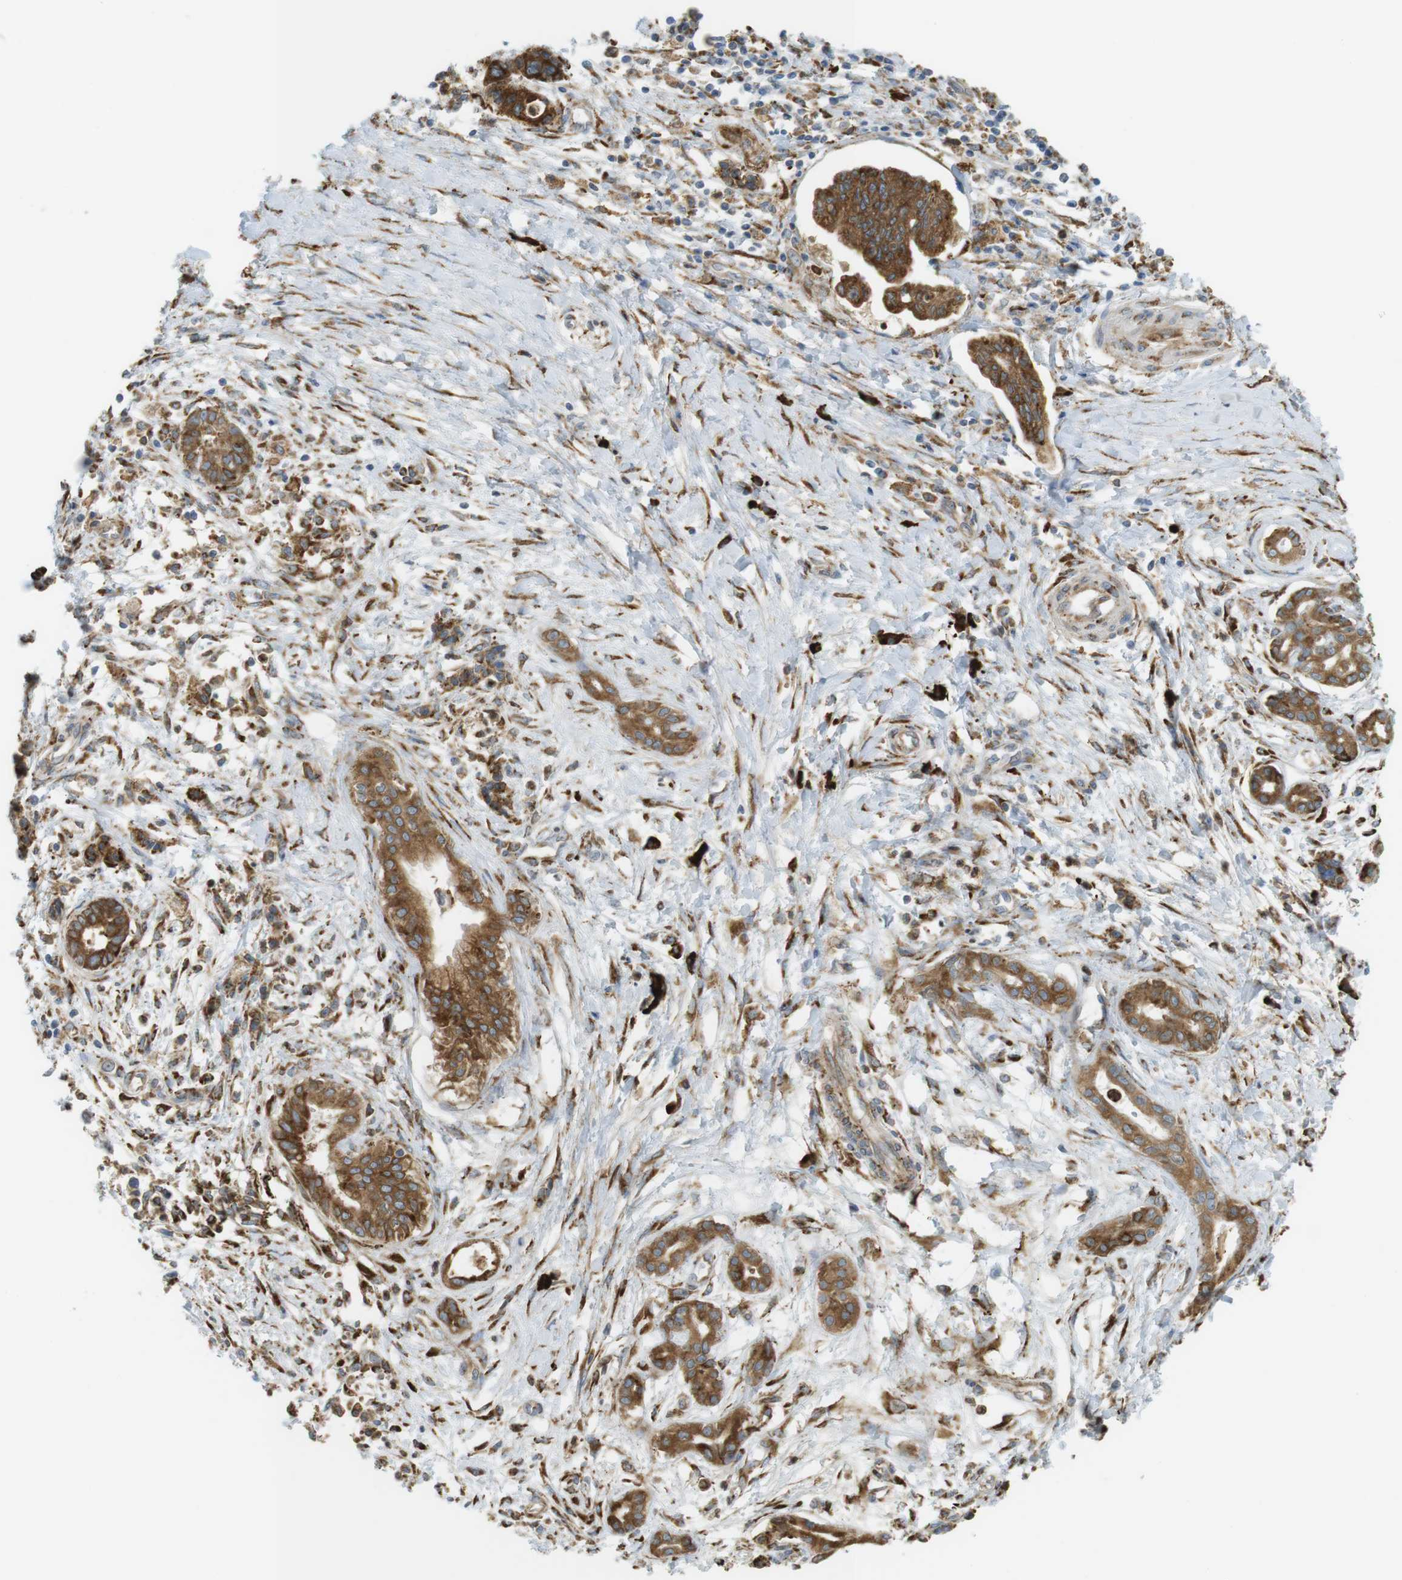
{"staining": {"intensity": "moderate", "quantity": ">75%", "location": "cytoplasmic/membranous"}, "tissue": "pancreatic cancer", "cell_type": "Tumor cells", "image_type": "cancer", "snomed": [{"axis": "morphology", "description": "Adenocarcinoma, NOS"}, {"axis": "topography", "description": "Pancreas"}], "caption": "Human pancreatic cancer stained with a brown dye demonstrates moderate cytoplasmic/membranous positive expression in approximately >75% of tumor cells.", "gene": "MBOAT2", "patient": {"sex": "male", "age": 56}}